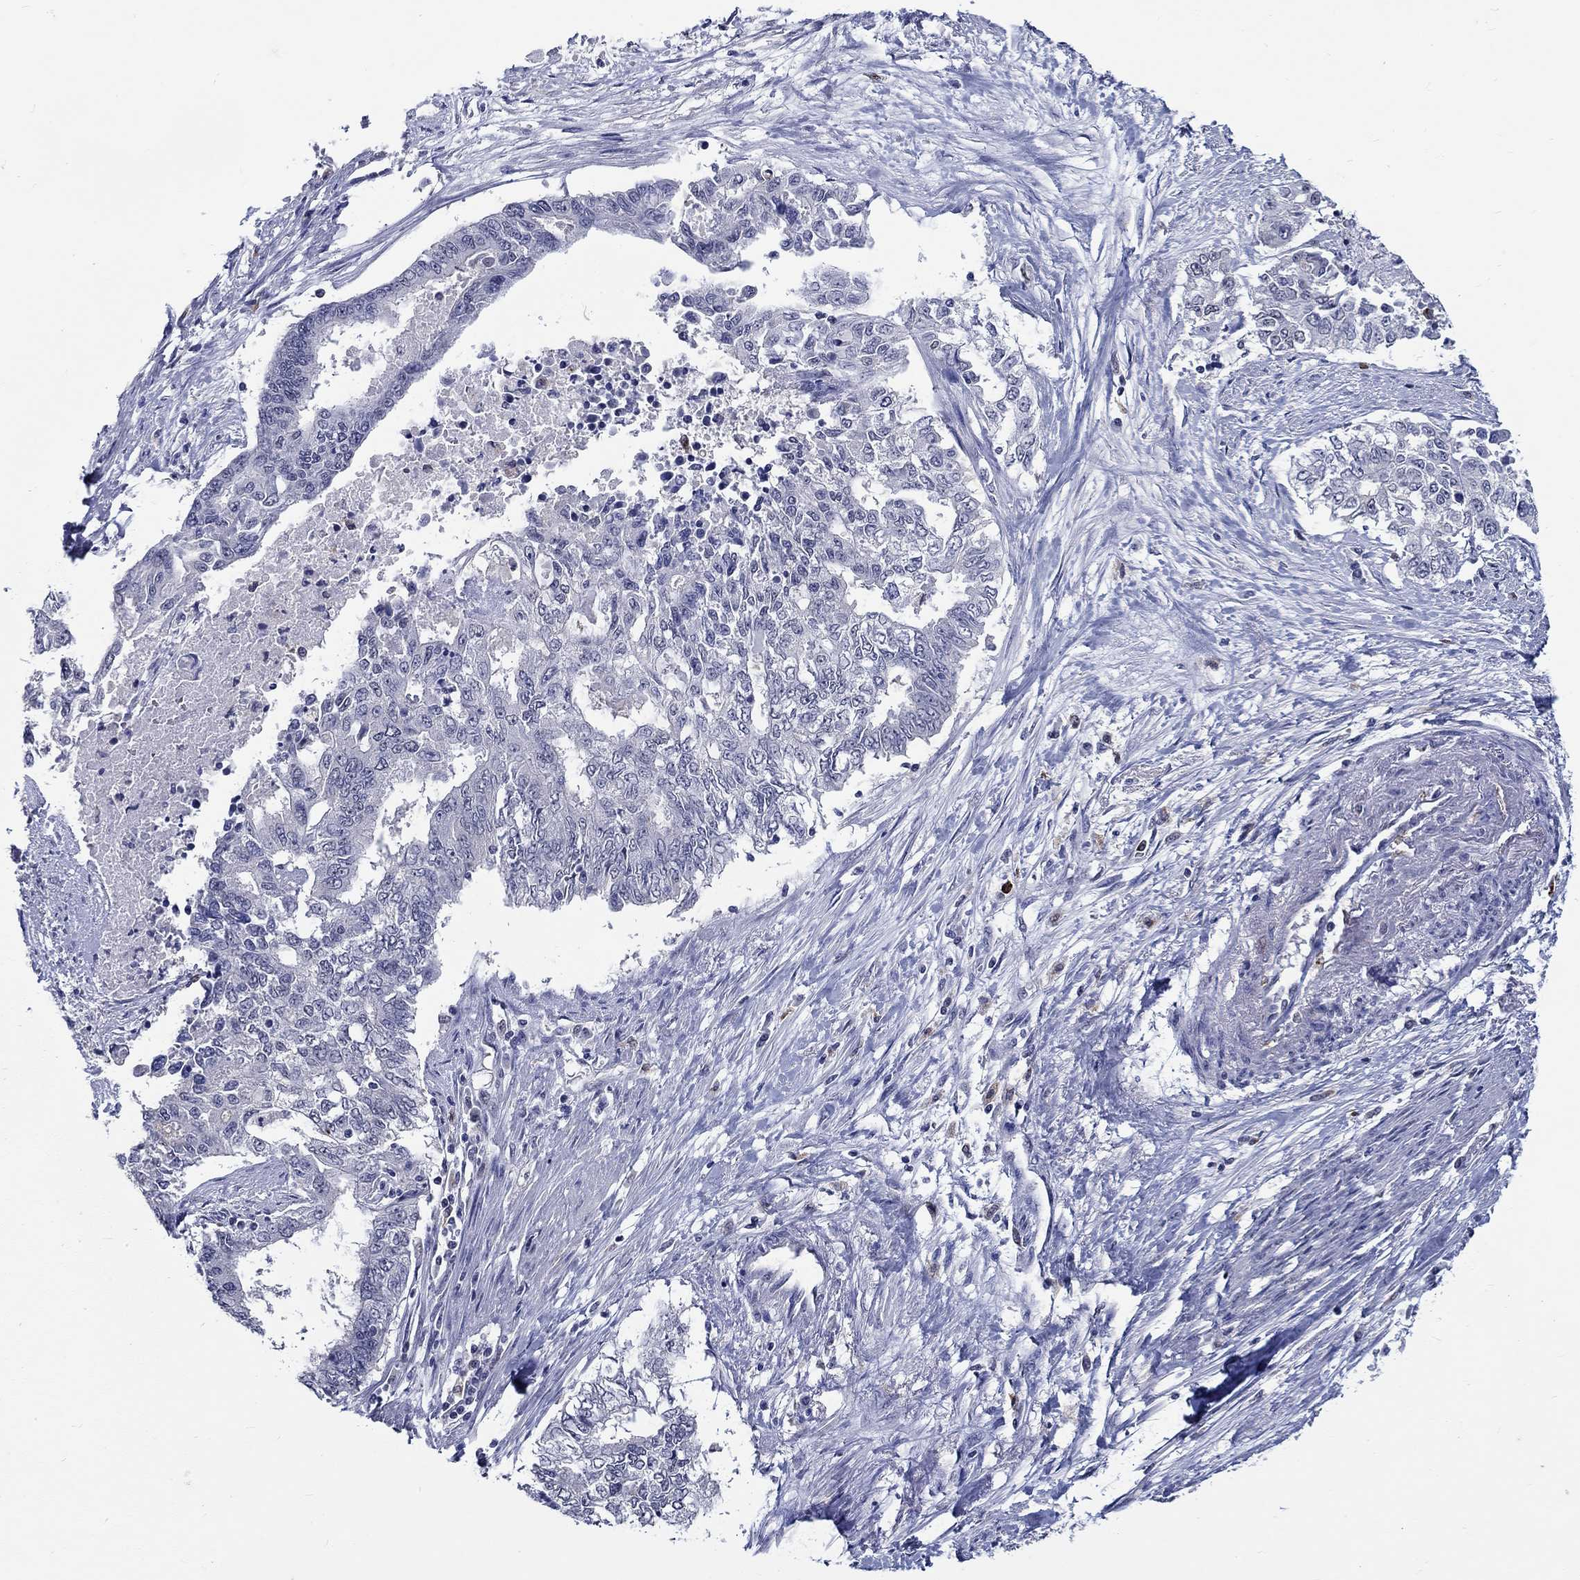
{"staining": {"intensity": "negative", "quantity": "none", "location": "none"}, "tissue": "endometrial cancer", "cell_type": "Tumor cells", "image_type": "cancer", "snomed": [{"axis": "morphology", "description": "Adenocarcinoma, NOS"}, {"axis": "topography", "description": "Uterus"}], "caption": "Immunohistochemistry photomicrograph of neoplastic tissue: human endometrial cancer (adenocarcinoma) stained with DAB (3,3'-diaminobenzidine) reveals no significant protein expression in tumor cells.", "gene": "GATA2", "patient": {"sex": "female", "age": 59}}